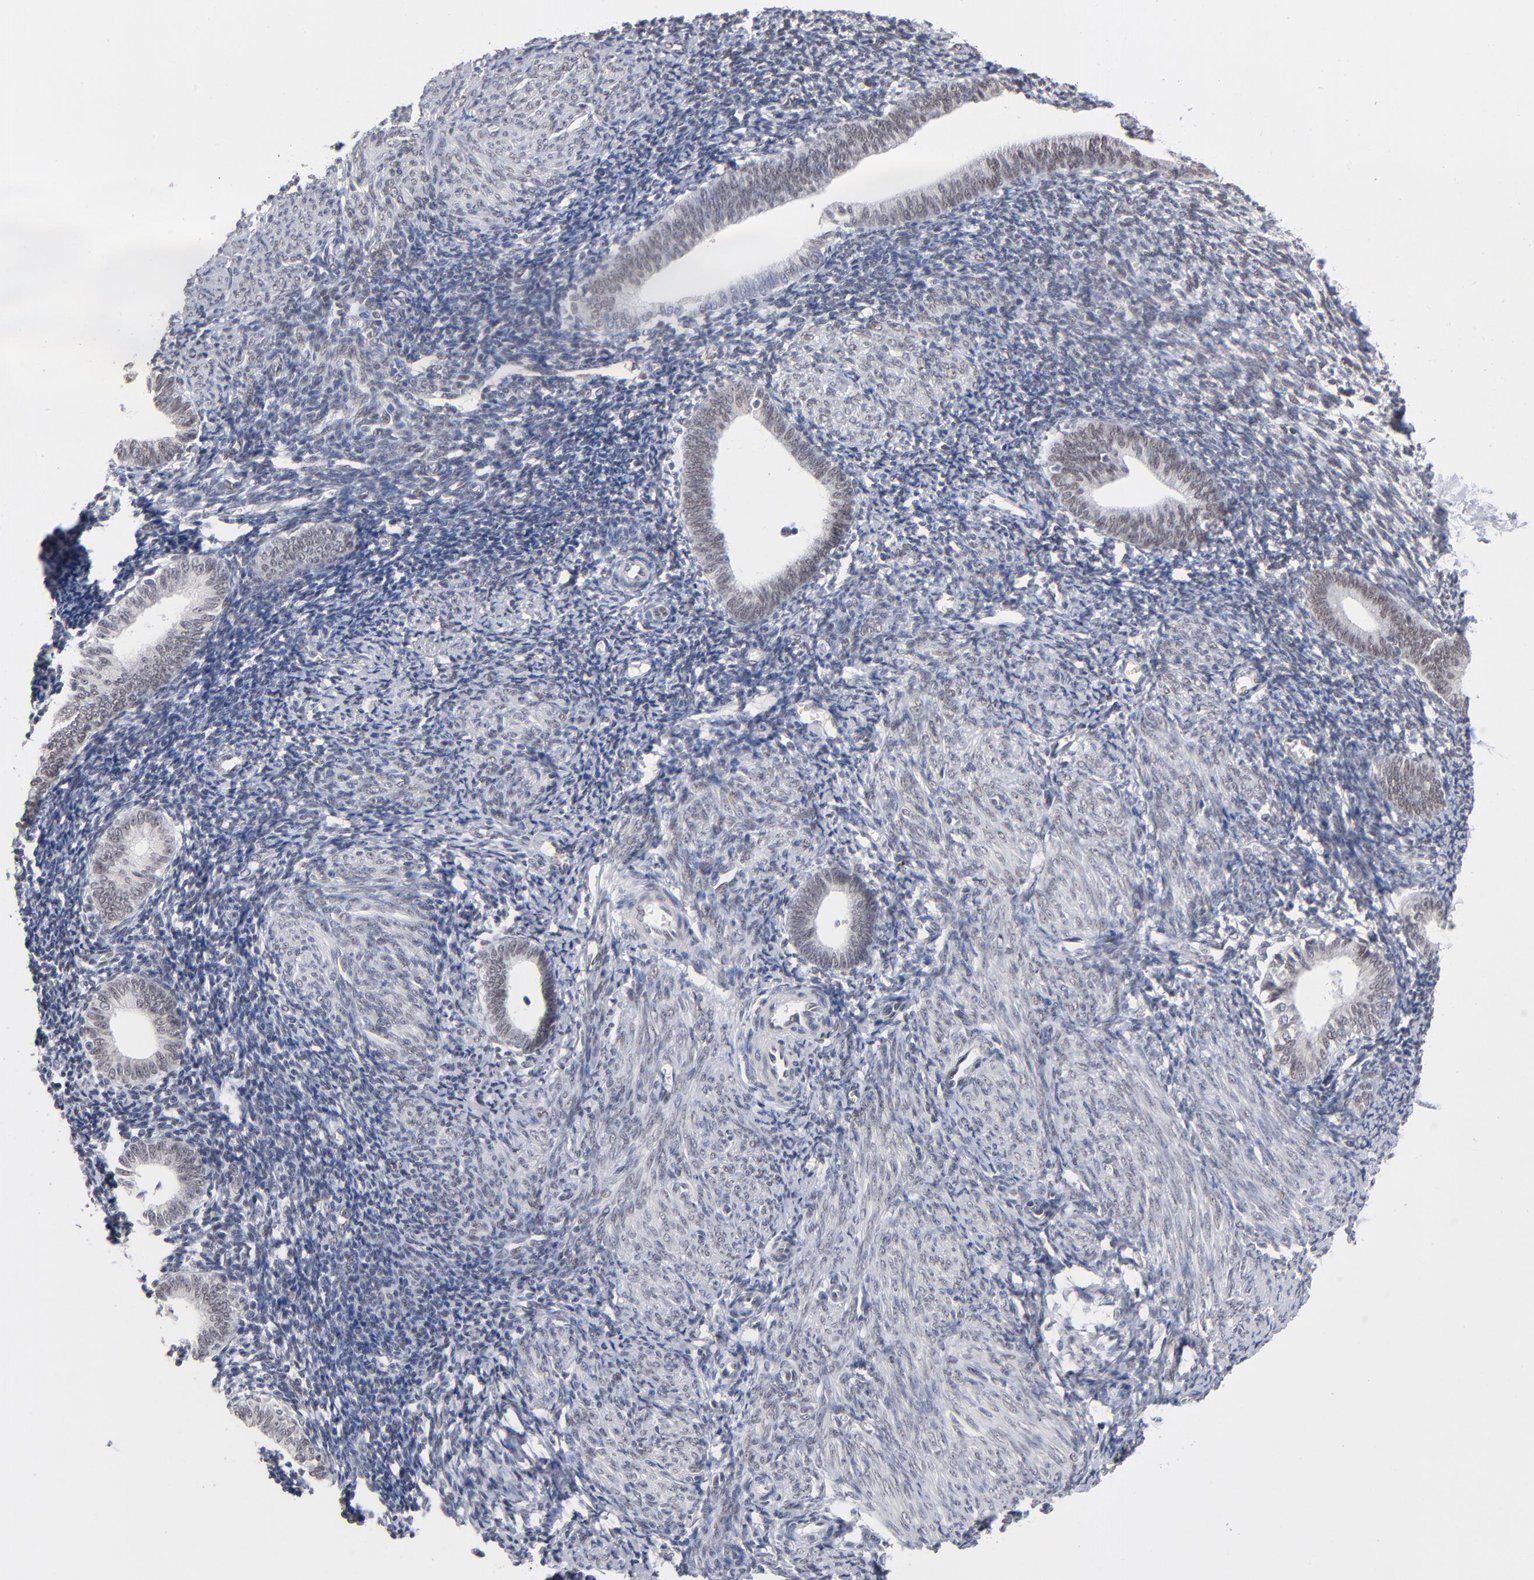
{"staining": {"intensity": "negative", "quantity": "none", "location": "none"}, "tissue": "endometrium", "cell_type": "Cells in endometrial stroma", "image_type": "normal", "snomed": [{"axis": "morphology", "description": "Normal tissue, NOS"}, {"axis": "topography", "description": "Endometrium"}], "caption": "This is a photomicrograph of immunohistochemistry (IHC) staining of benign endometrium, which shows no staining in cells in endometrial stroma.", "gene": "MBIP", "patient": {"sex": "female", "age": 57}}